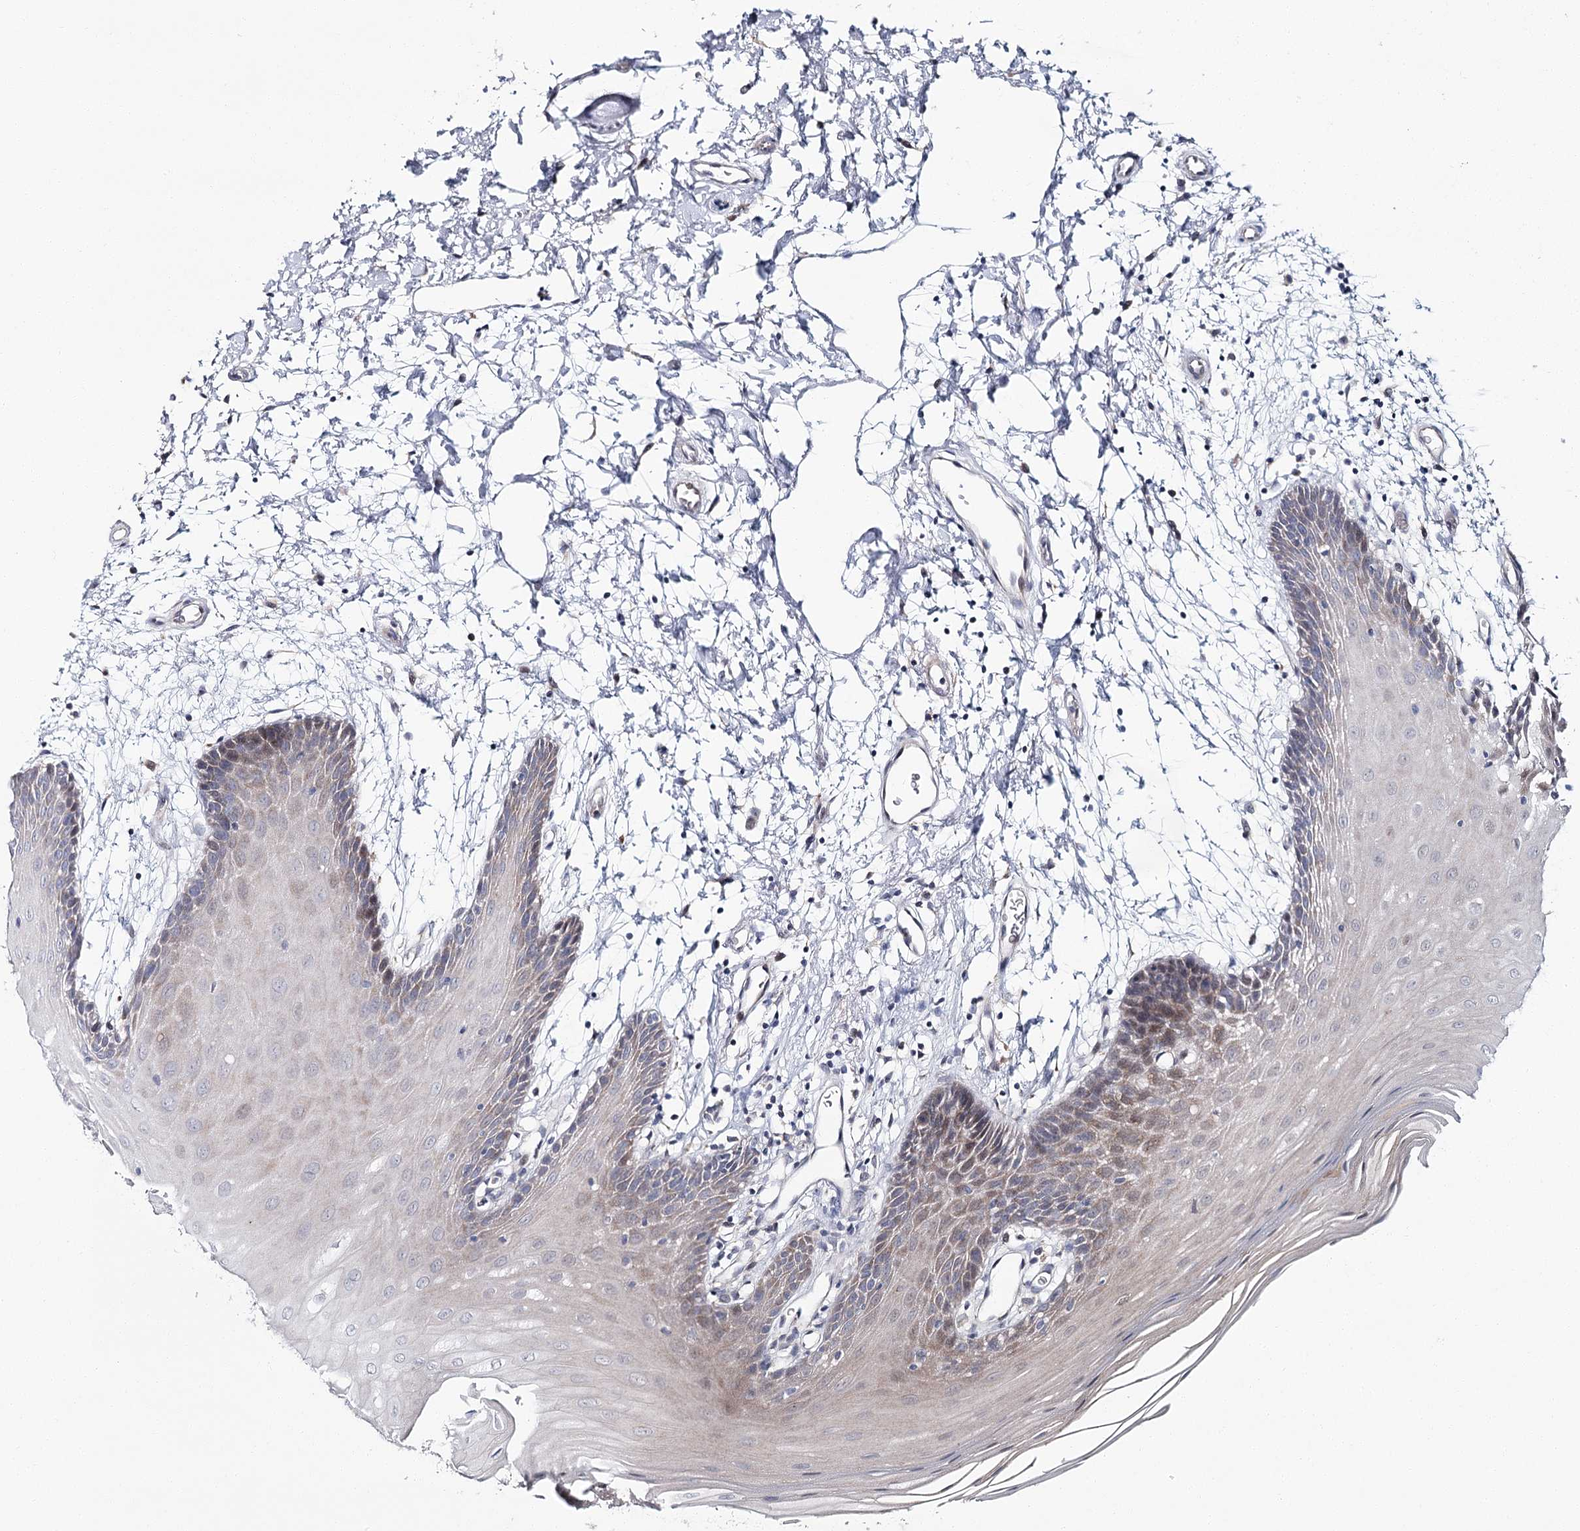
{"staining": {"intensity": "negative", "quantity": "none", "location": "none"}, "tissue": "oral mucosa", "cell_type": "Squamous epithelial cells", "image_type": "normal", "snomed": [{"axis": "morphology", "description": "Normal tissue, NOS"}, {"axis": "topography", "description": "Skeletal muscle"}, {"axis": "topography", "description": "Oral tissue"}, {"axis": "topography", "description": "Salivary gland"}, {"axis": "topography", "description": "Peripheral nerve tissue"}], "caption": "This photomicrograph is of normal oral mucosa stained with immunohistochemistry to label a protein in brown with the nuclei are counter-stained blue. There is no expression in squamous epithelial cells.", "gene": "CPLANE1", "patient": {"sex": "male", "age": 54}}